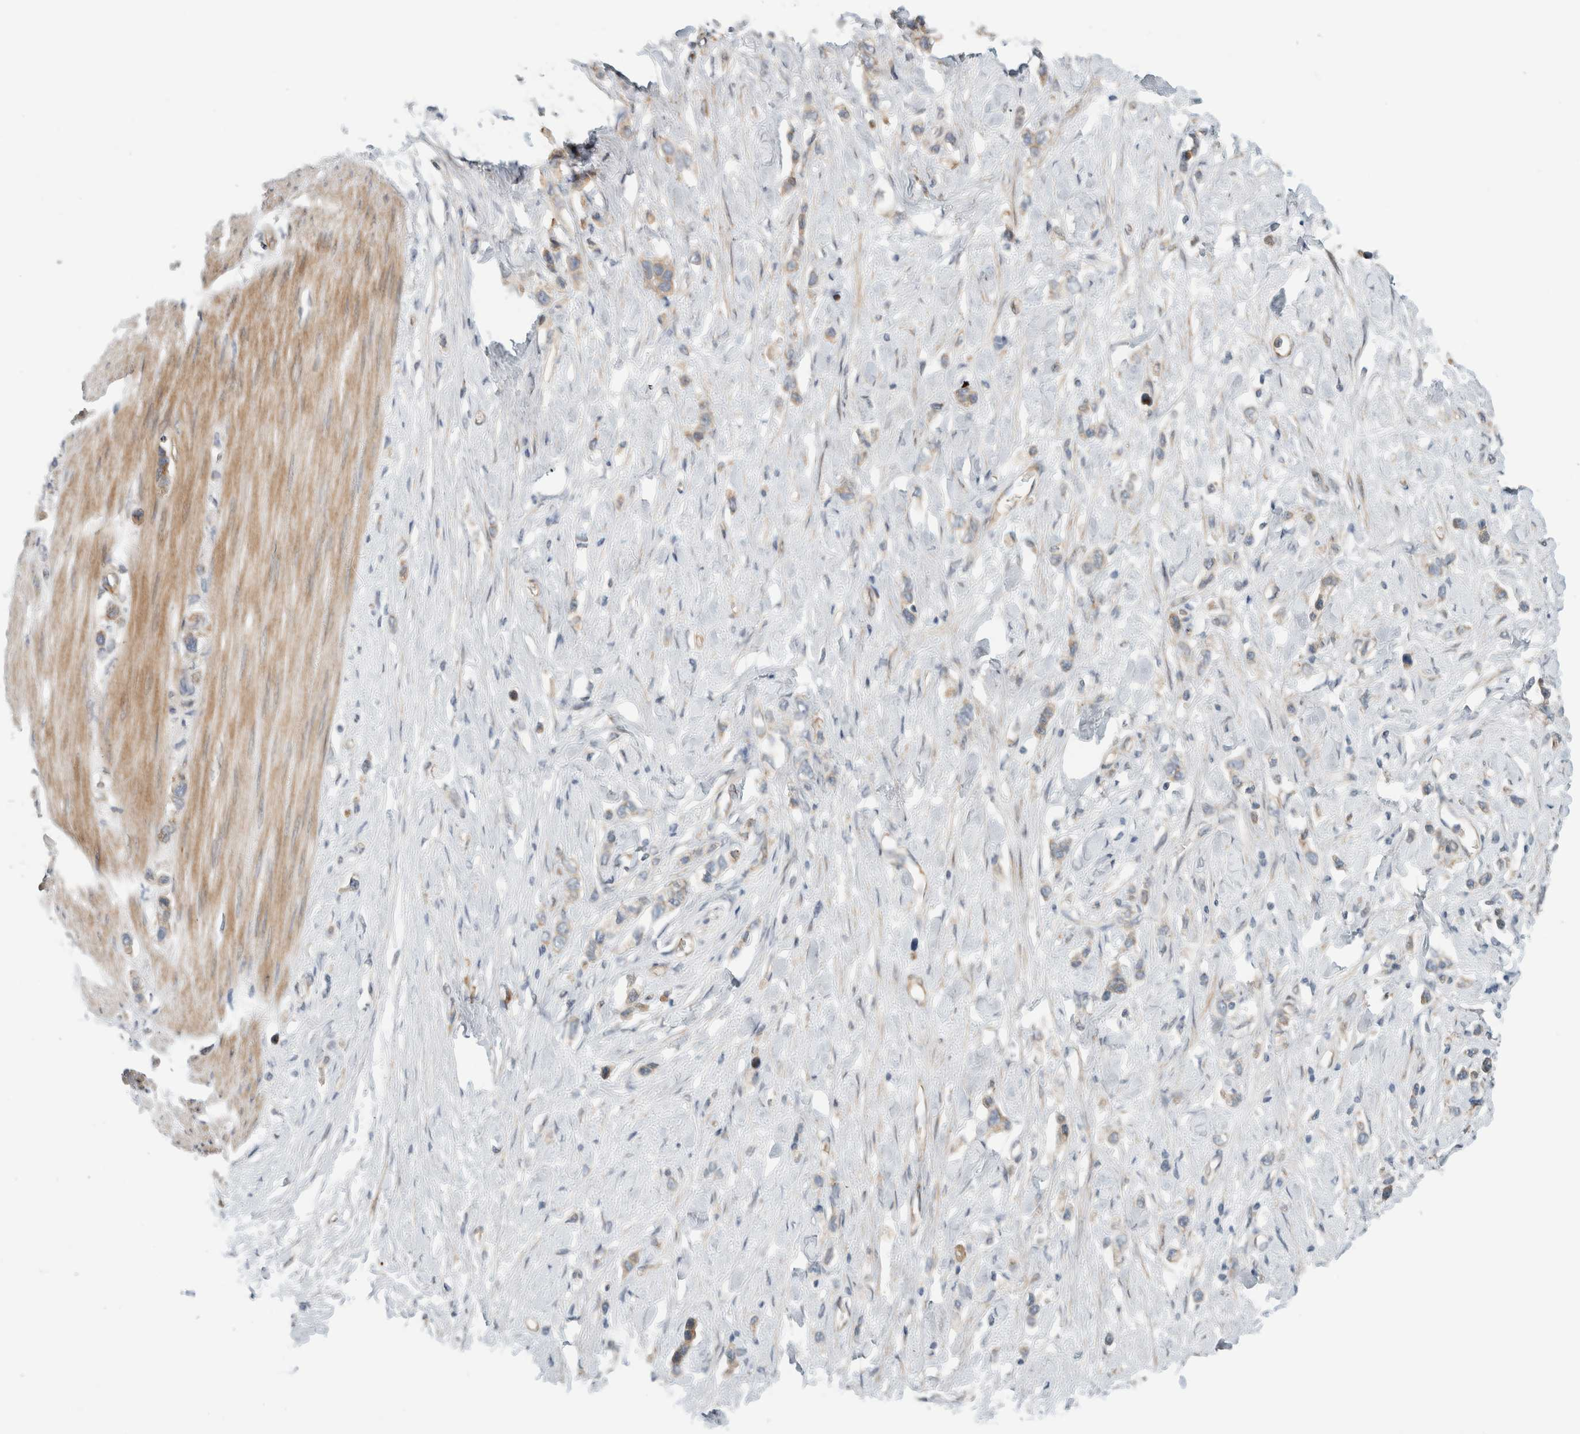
{"staining": {"intensity": "weak", "quantity": ">75%", "location": "cytoplasmic/membranous"}, "tissue": "stomach cancer", "cell_type": "Tumor cells", "image_type": "cancer", "snomed": [{"axis": "morphology", "description": "Adenocarcinoma, NOS"}, {"axis": "topography", "description": "Stomach"}], "caption": "Stomach cancer stained with IHC shows weak cytoplasmic/membranous expression in about >75% of tumor cells.", "gene": "KPNA5", "patient": {"sex": "female", "age": 65}}